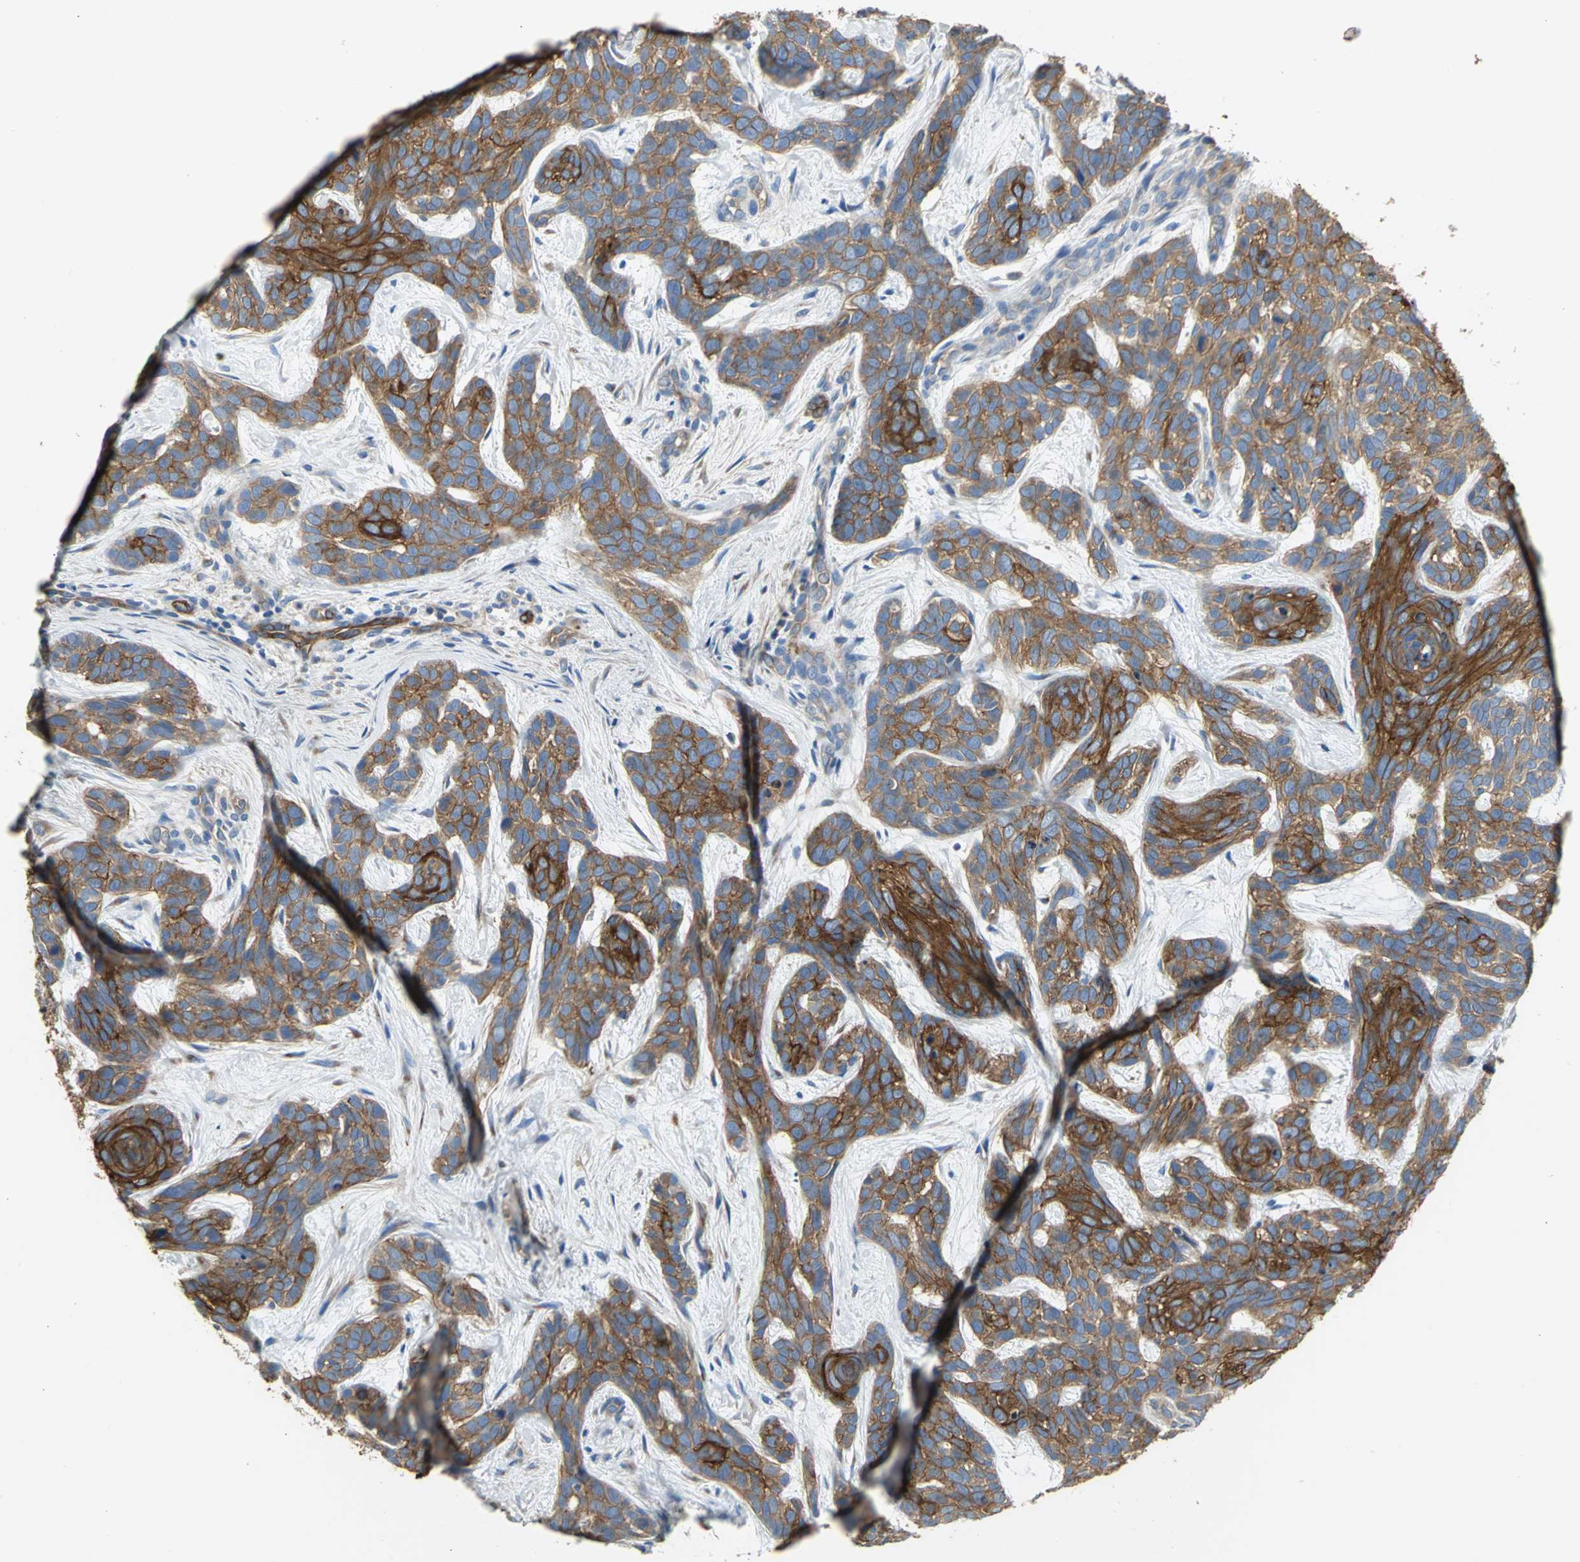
{"staining": {"intensity": "strong", "quantity": ">75%", "location": "cytoplasmic/membranous"}, "tissue": "skin cancer", "cell_type": "Tumor cells", "image_type": "cancer", "snomed": [{"axis": "morphology", "description": "Basal cell carcinoma"}, {"axis": "topography", "description": "Skin"}], "caption": "Immunohistochemical staining of skin cancer (basal cell carcinoma) exhibits high levels of strong cytoplasmic/membranous protein staining in approximately >75% of tumor cells.", "gene": "FLNB", "patient": {"sex": "male", "age": 87}}